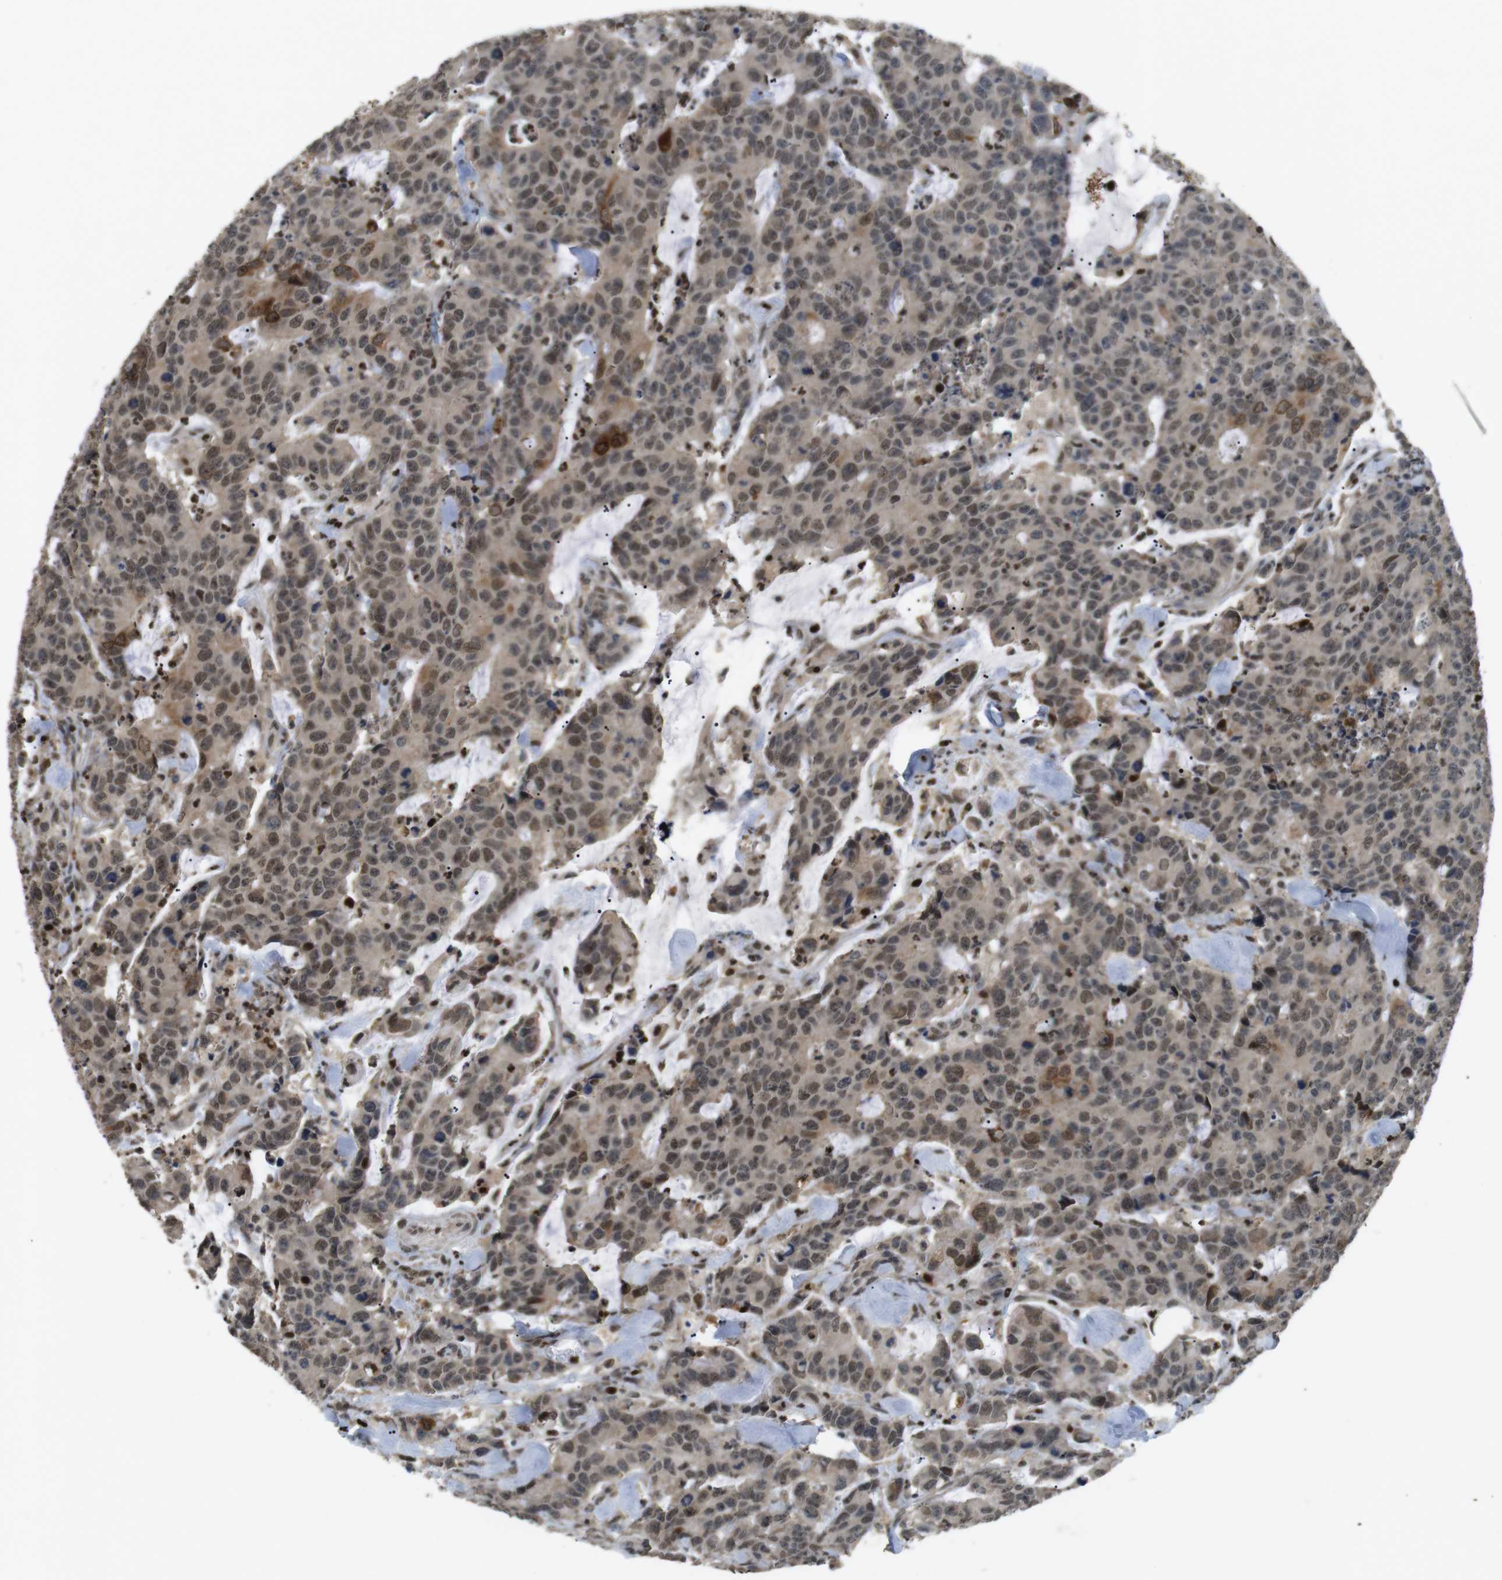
{"staining": {"intensity": "moderate", "quantity": ">75%", "location": "cytoplasmic/membranous,nuclear"}, "tissue": "colorectal cancer", "cell_type": "Tumor cells", "image_type": "cancer", "snomed": [{"axis": "morphology", "description": "Adenocarcinoma, NOS"}, {"axis": "topography", "description": "Colon"}], "caption": "An IHC histopathology image of tumor tissue is shown. Protein staining in brown highlights moderate cytoplasmic/membranous and nuclear positivity in colorectal adenocarcinoma within tumor cells.", "gene": "ORAI3", "patient": {"sex": "female", "age": 86}}